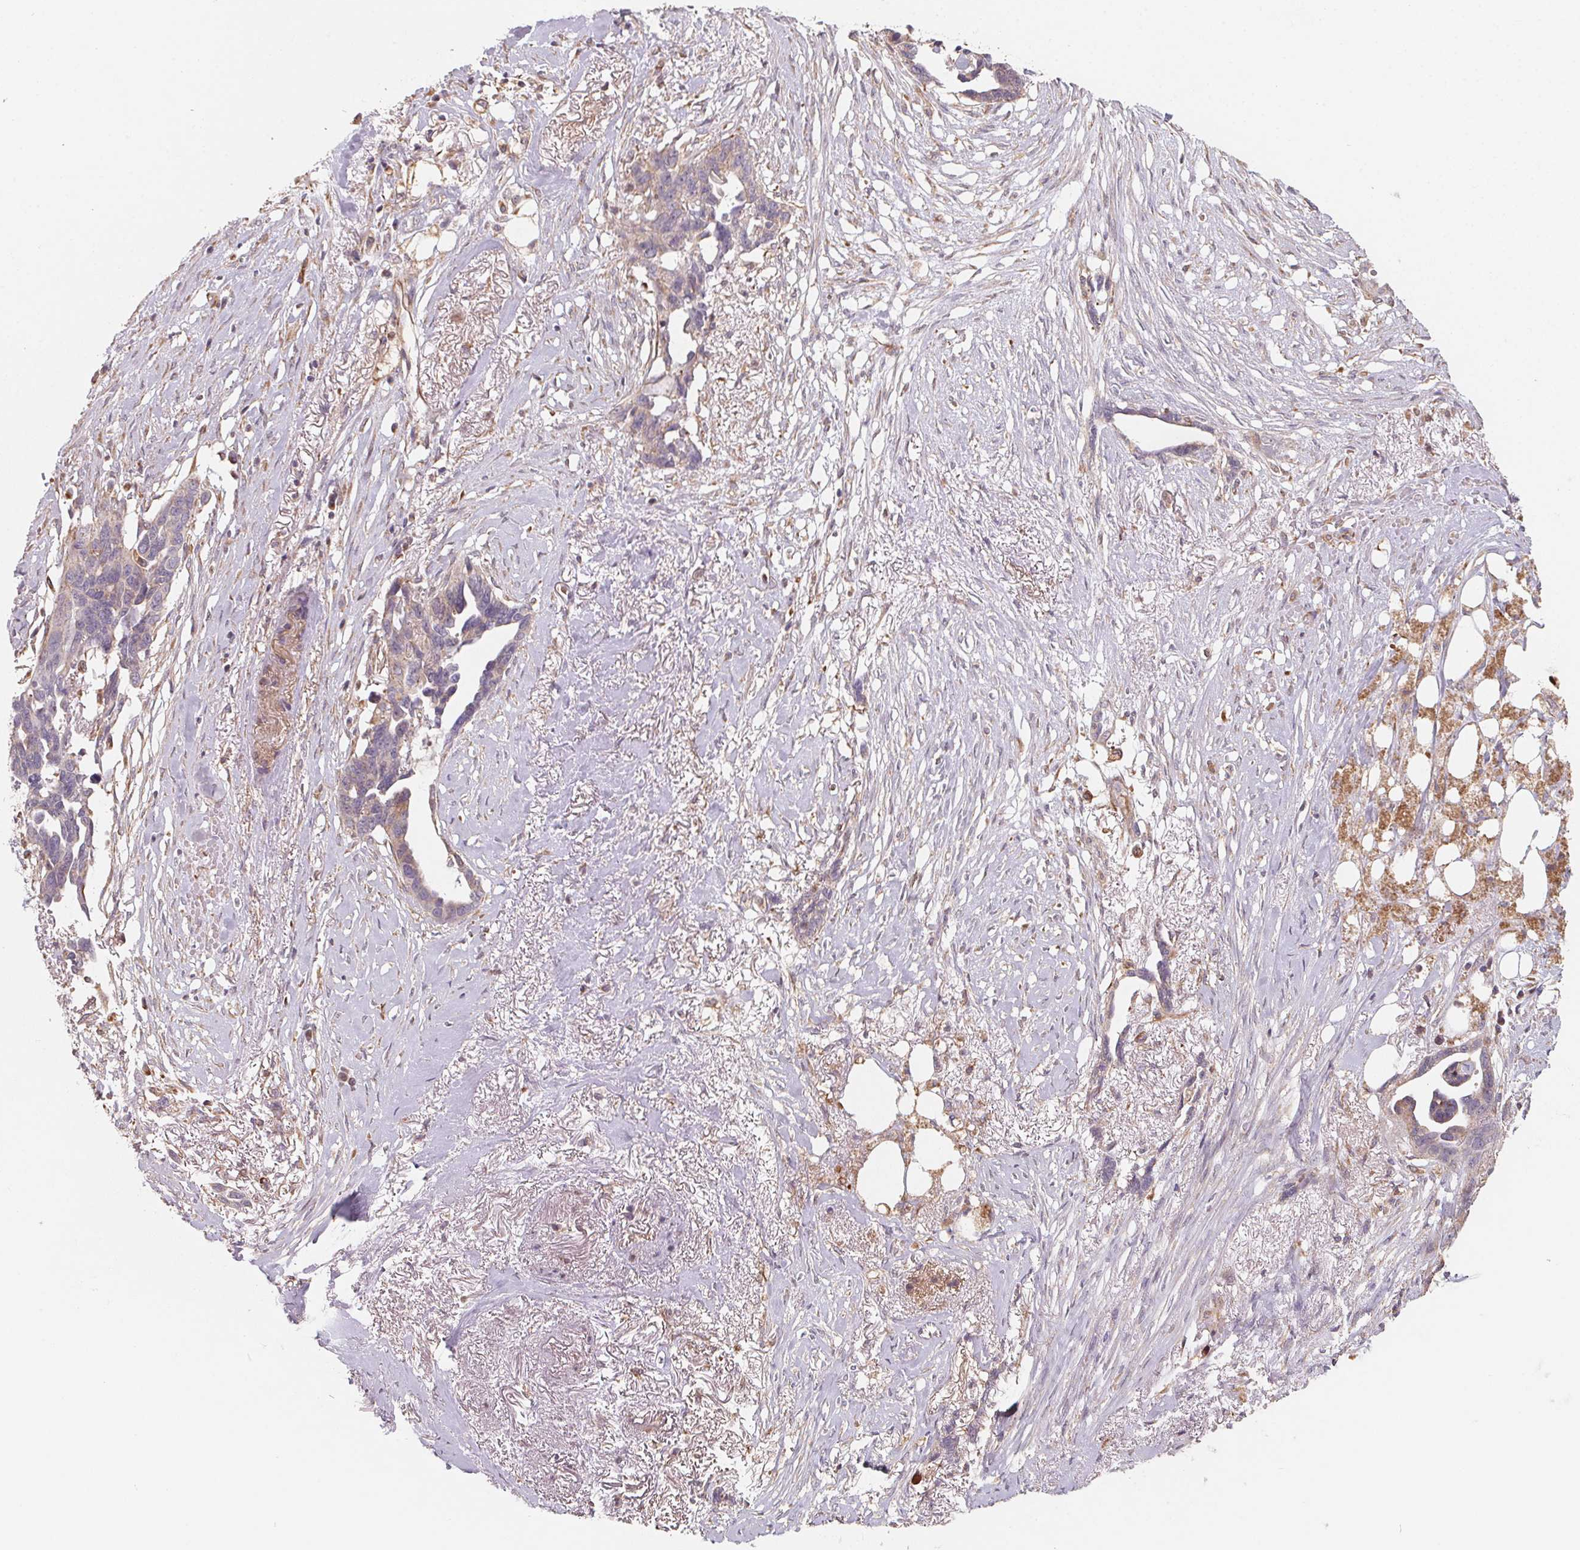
{"staining": {"intensity": "weak", "quantity": "<25%", "location": "cytoplasmic/membranous"}, "tissue": "ovarian cancer", "cell_type": "Tumor cells", "image_type": "cancer", "snomed": [{"axis": "morphology", "description": "Cystadenocarcinoma, serous, NOS"}, {"axis": "topography", "description": "Ovary"}], "caption": "This is an IHC histopathology image of human serous cystadenocarcinoma (ovarian). There is no positivity in tumor cells.", "gene": "TSPAN12", "patient": {"sex": "female", "age": 69}}